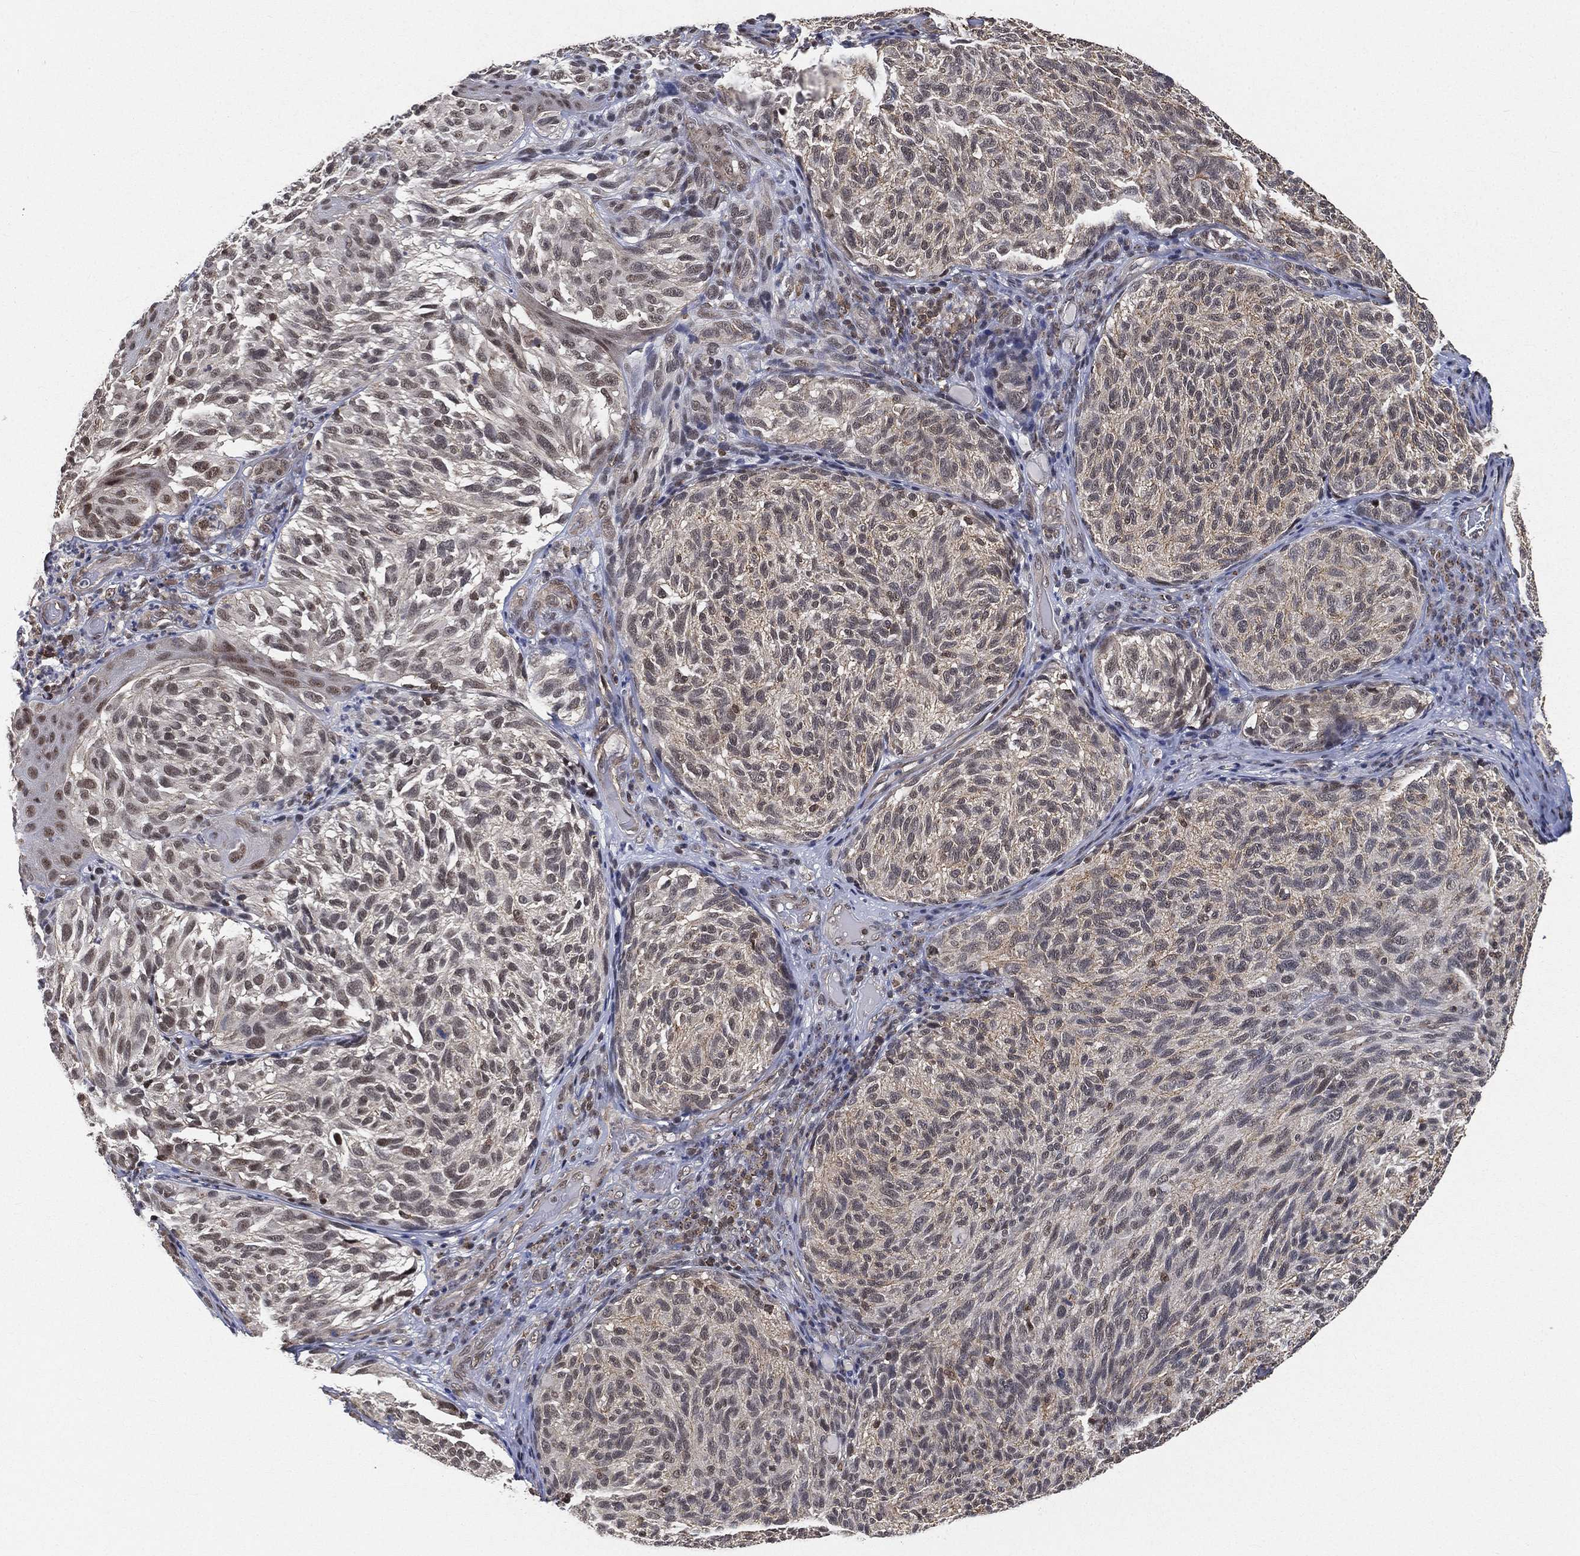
{"staining": {"intensity": "moderate", "quantity": "<25%", "location": "nuclear"}, "tissue": "melanoma", "cell_type": "Tumor cells", "image_type": "cancer", "snomed": [{"axis": "morphology", "description": "Malignant melanoma, NOS"}, {"axis": "topography", "description": "Skin"}], "caption": "Human melanoma stained with a protein marker demonstrates moderate staining in tumor cells.", "gene": "RSRC2", "patient": {"sex": "female", "age": 73}}